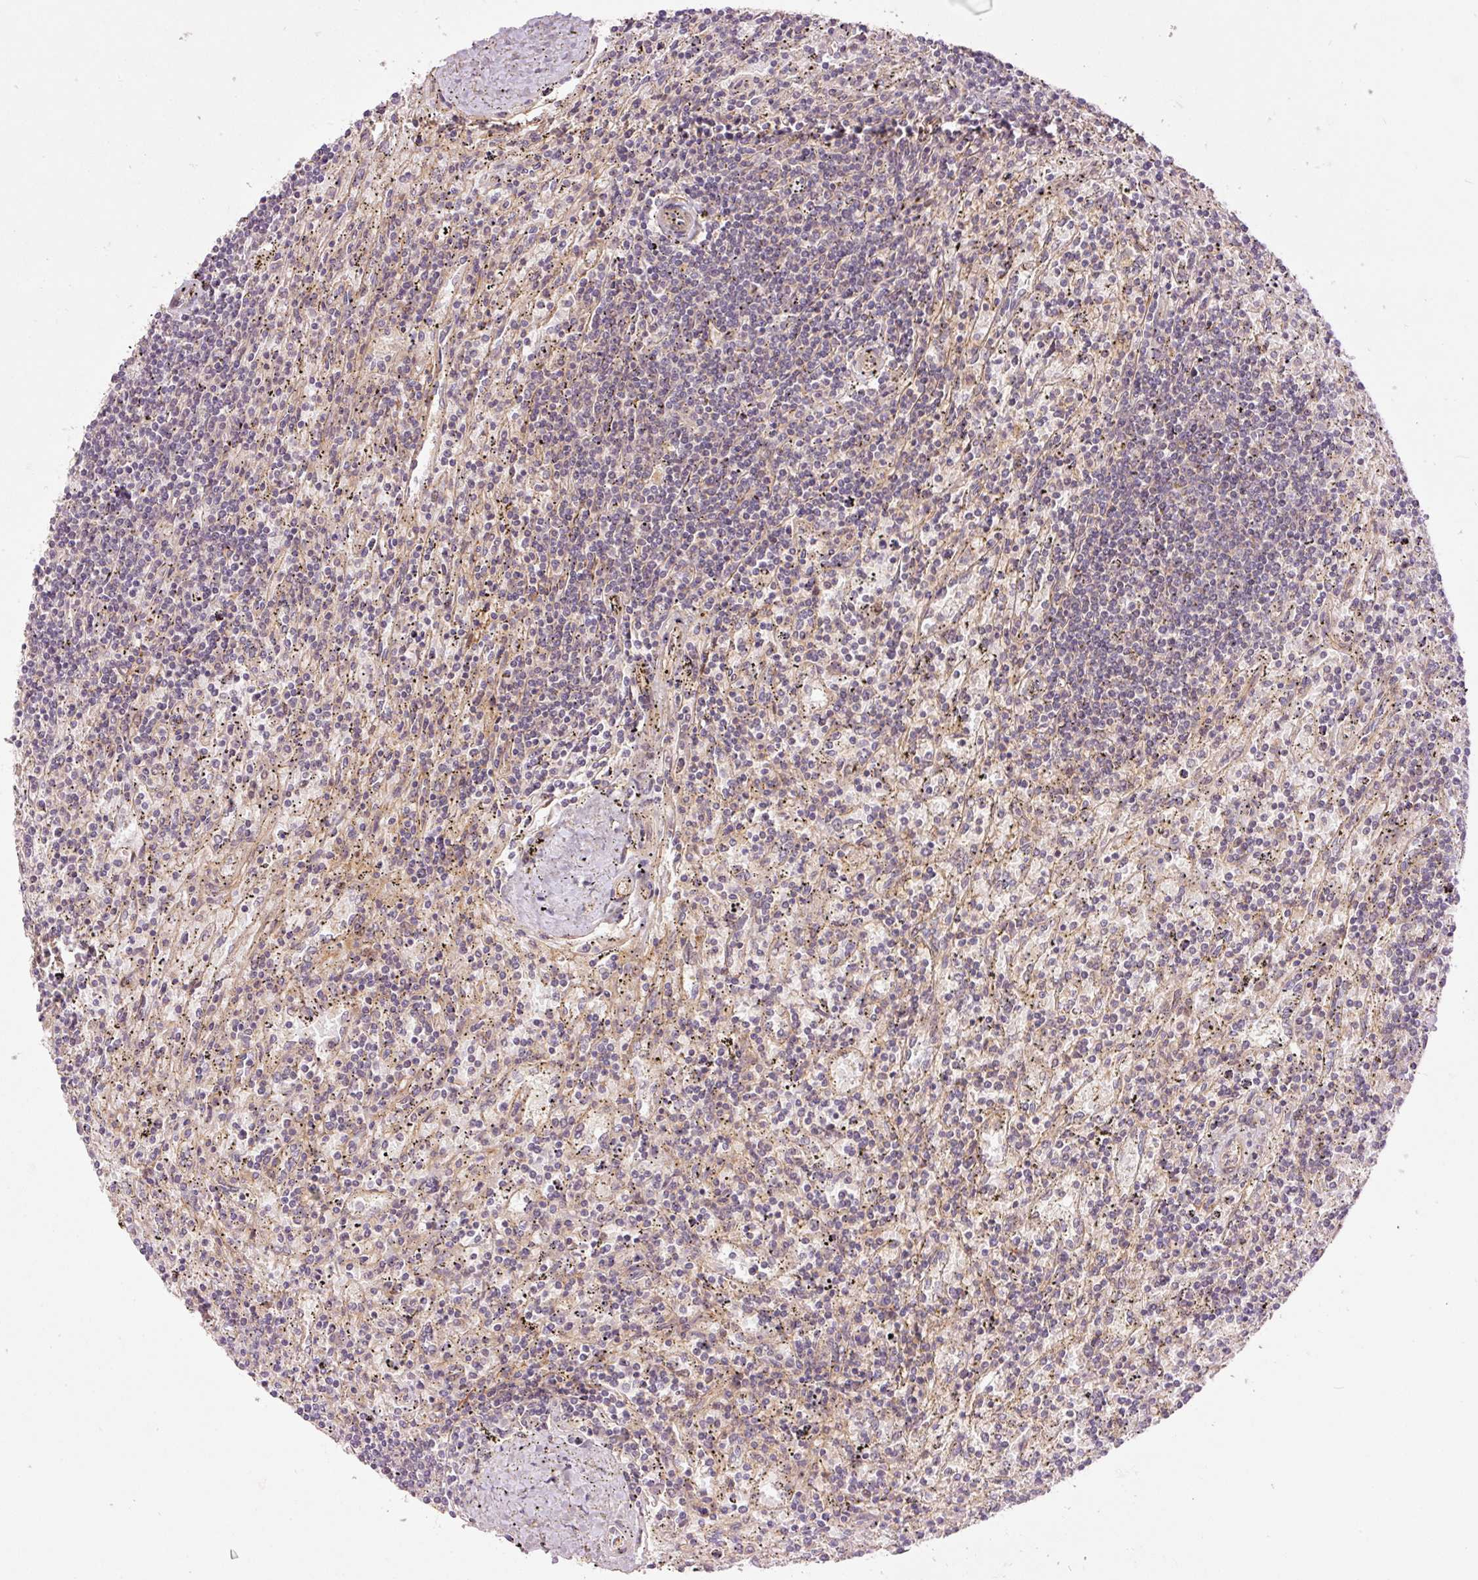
{"staining": {"intensity": "negative", "quantity": "none", "location": "none"}, "tissue": "lymphoma", "cell_type": "Tumor cells", "image_type": "cancer", "snomed": [{"axis": "morphology", "description": "Malignant lymphoma, non-Hodgkin's type, Low grade"}, {"axis": "topography", "description": "Spleen"}], "caption": "The histopathology image exhibits no staining of tumor cells in malignant lymphoma, non-Hodgkin's type (low-grade).", "gene": "SLC29A3", "patient": {"sex": "male", "age": 76}}